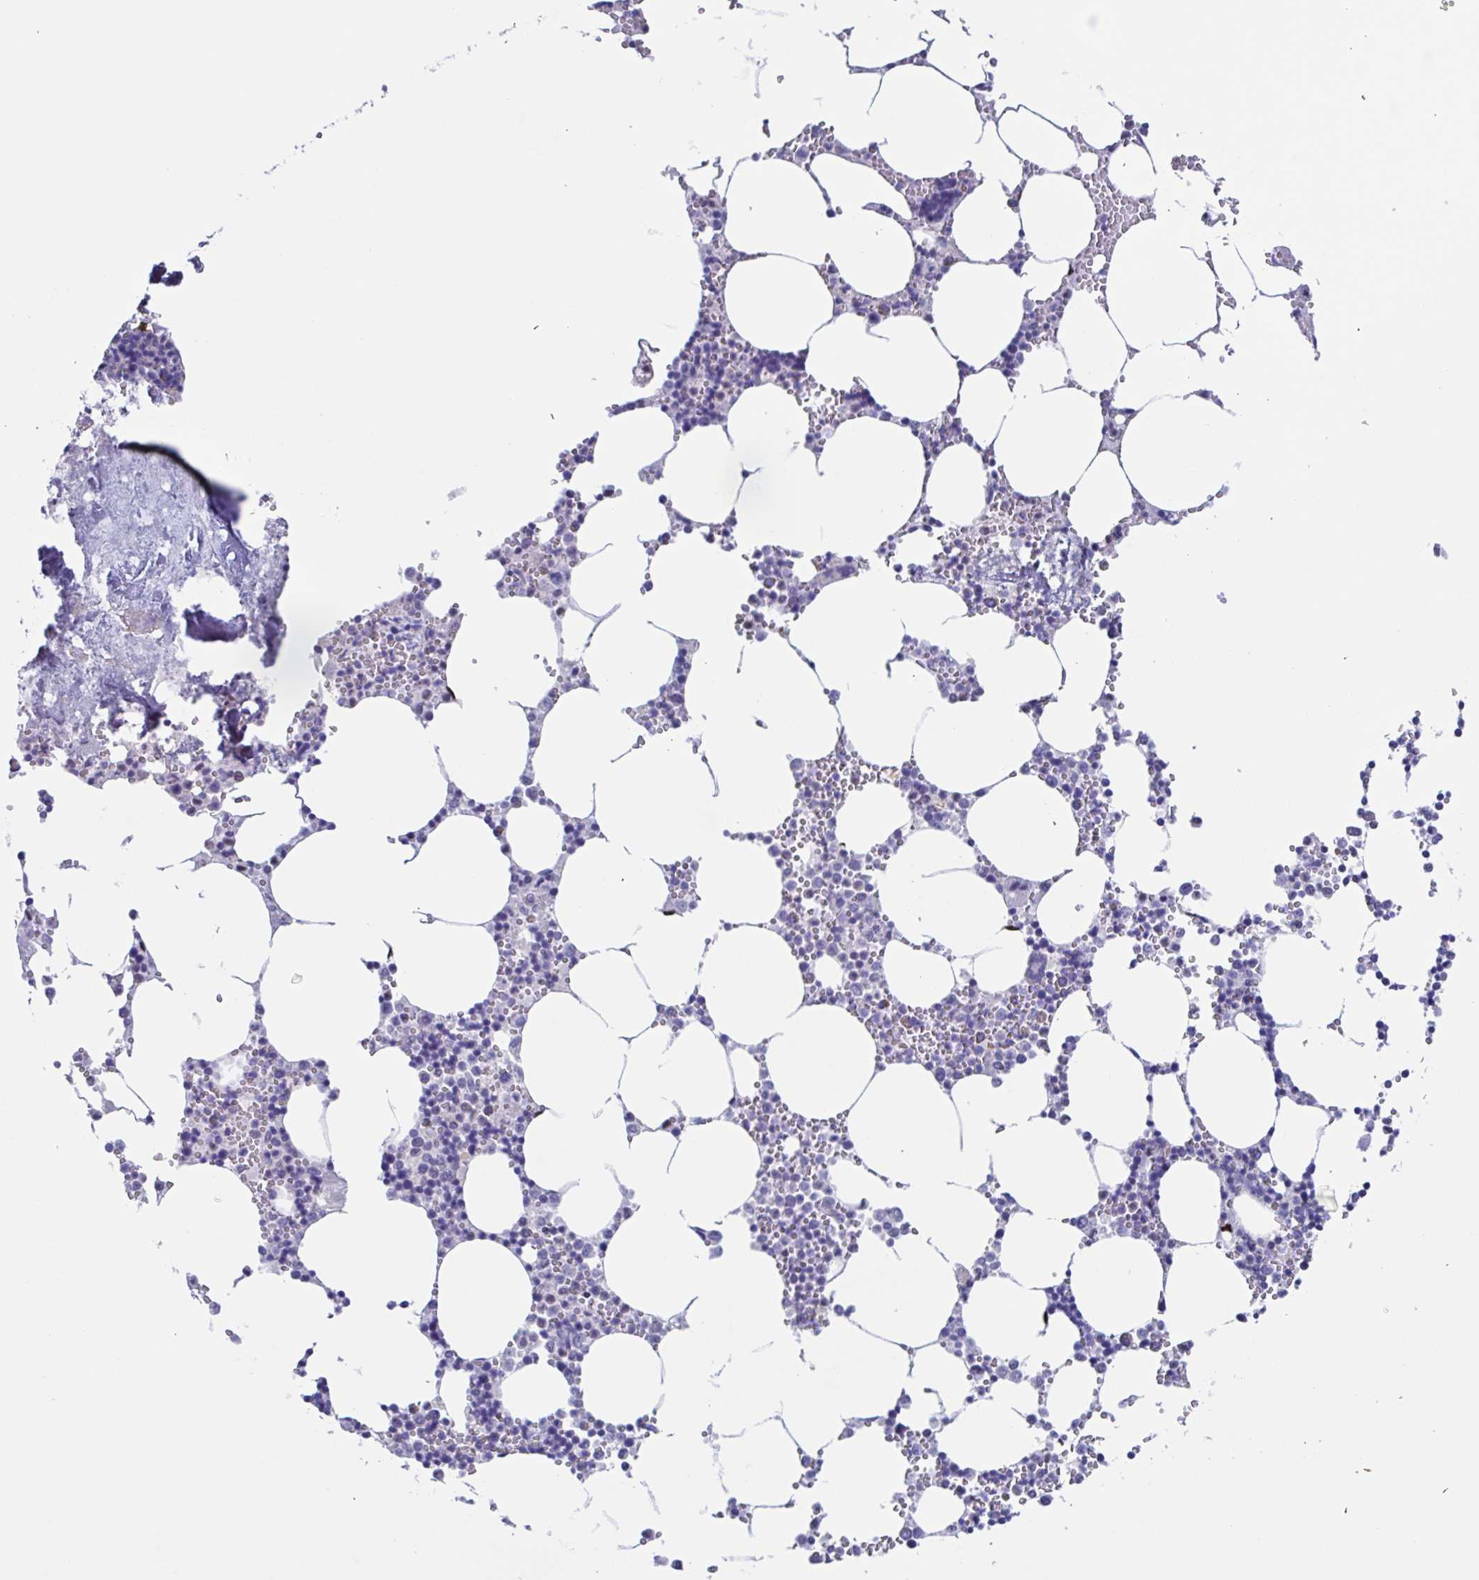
{"staining": {"intensity": "negative", "quantity": "none", "location": "none"}, "tissue": "bone marrow", "cell_type": "Hematopoietic cells", "image_type": "normal", "snomed": [{"axis": "morphology", "description": "Normal tissue, NOS"}, {"axis": "topography", "description": "Bone marrow"}], "caption": "Hematopoietic cells are negative for protein expression in benign human bone marrow. (Immunohistochemistry, brightfield microscopy, high magnification).", "gene": "PBOV1", "patient": {"sex": "male", "age": 54}}